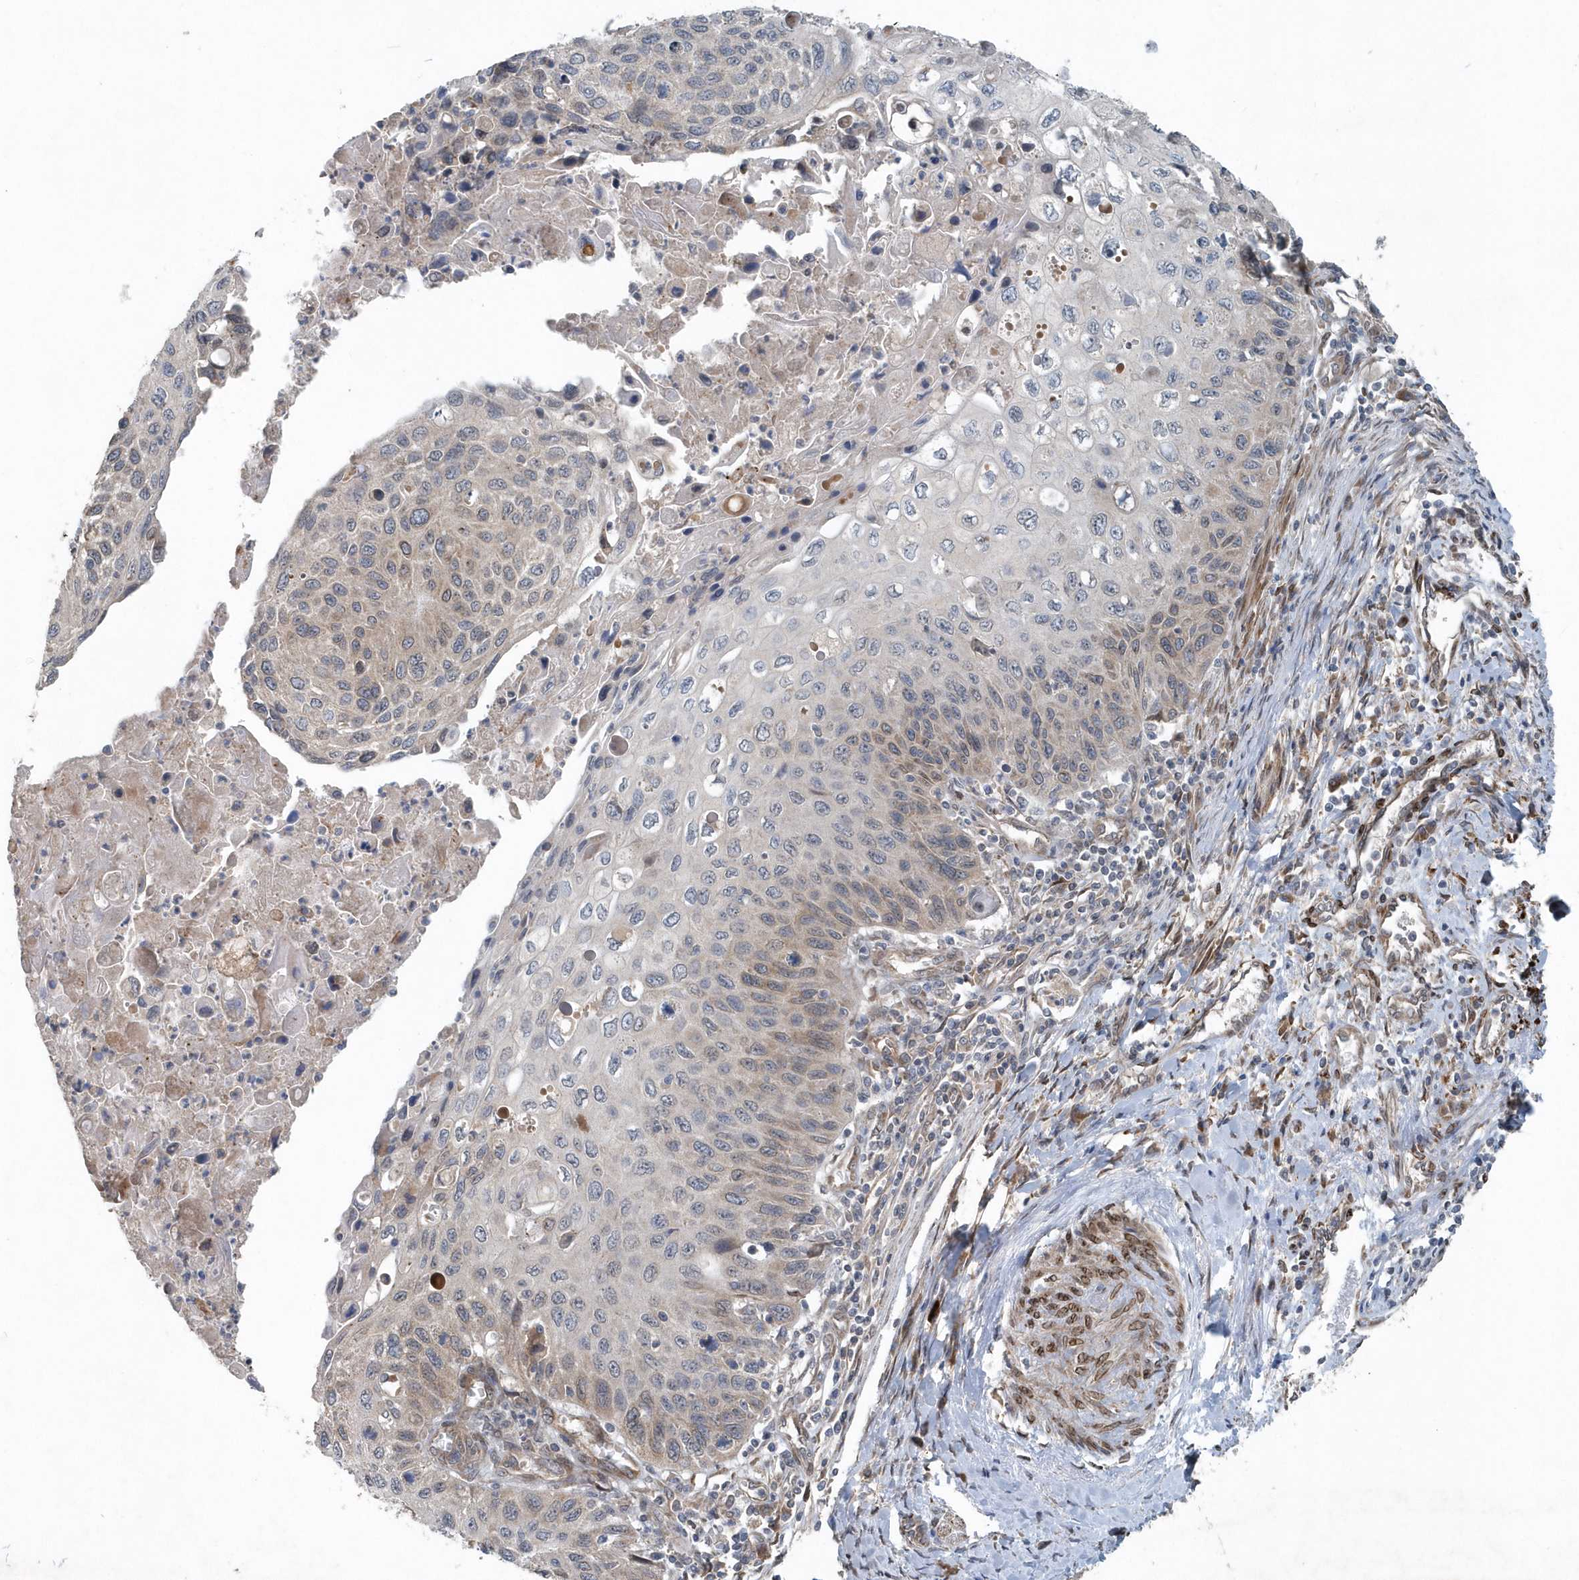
{"staining": {"intensity": "weak", "quantity": "<25%", "location": "cytoplasmic/membranous"}, "tissue": "cervical cancer", "cell_type": "Tumor cells", "image_type": "cancer", "snomed": [{"axis": "morphology", "description": "Squamous cell carcinoma, NOS"}, {"axis": "topography", "description": "Cervix"}], "caption": "IHC image of human squamous cell carcinoma (cervical) stained for a protein (brown), which shows no expression in tumor cells.", "gene": "MCC", "patient": {"sex": "female", "age": 70}}